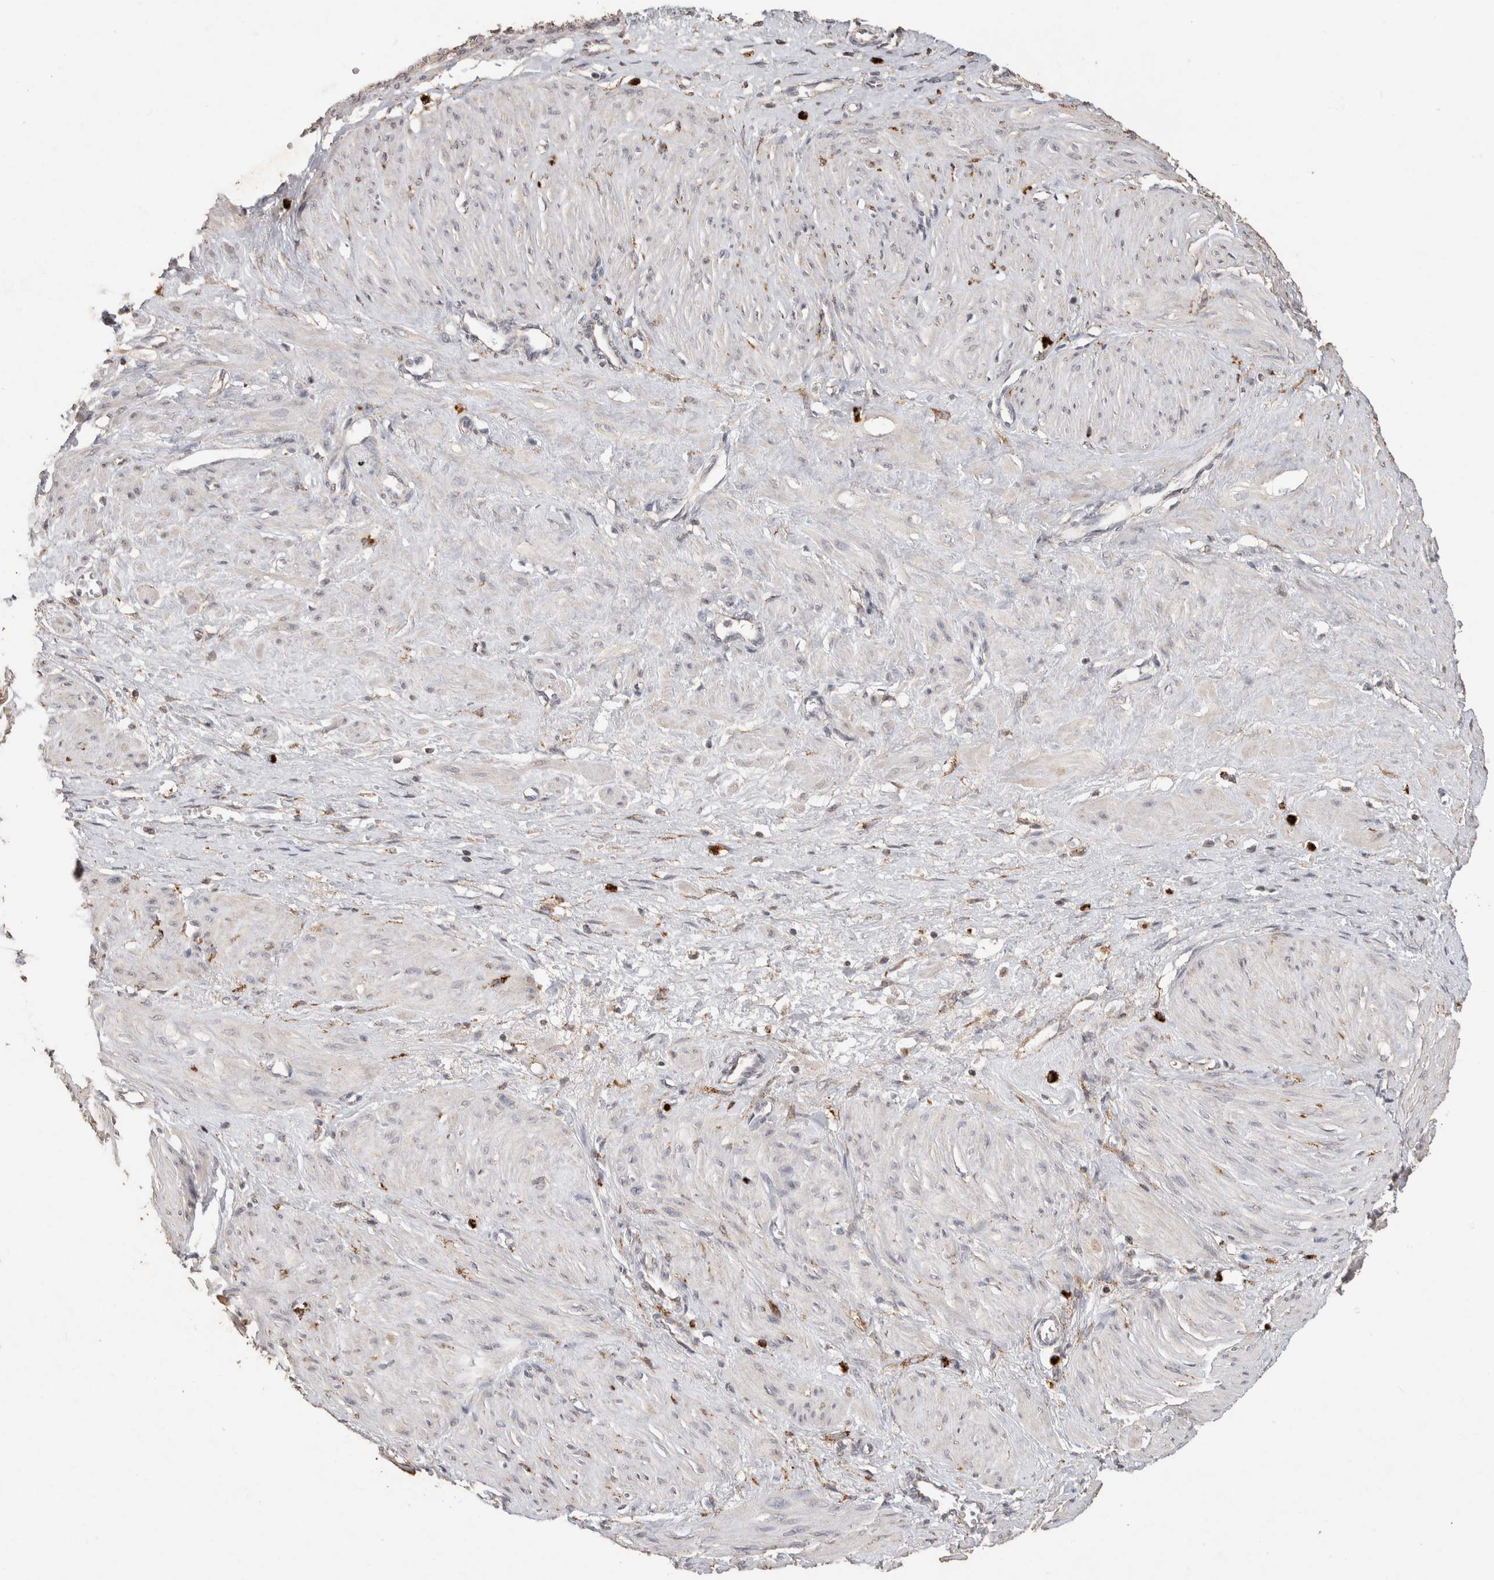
{"staining": {"intensity": "negative", "quantity": "none", "location": "none"}, "tissue": "smooth muscle", "cell_type": "Smooth muscle cells", "image_type": "normal", "snomed": [{"axis": "morphology", "description": "Normal tissue, NOS"}, {"axis": "topography", "description": "Endometrium"}], "caption": "The micrograph exhibits no staining of smooth muscle cells in unremarkable smooth muscle.", "gene": "ARSA", "patient": {"sex": "female", "age": 33}}